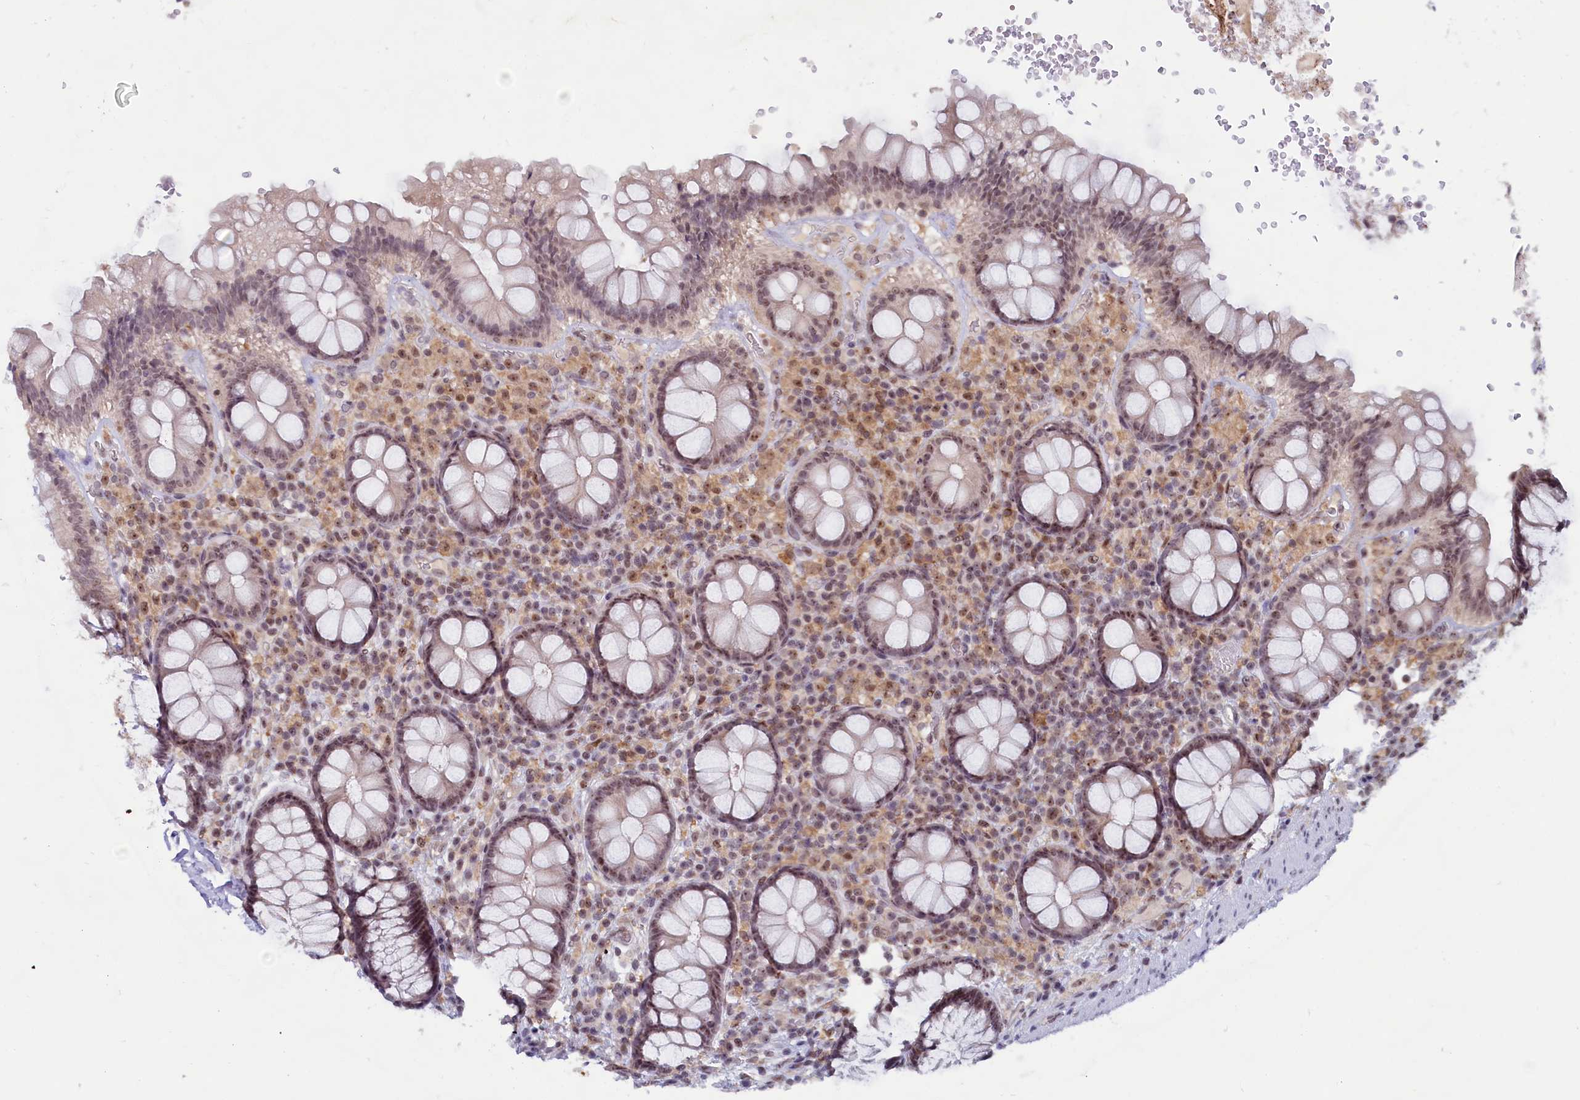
{"staining": {"intensity": "moderate", "quantity": "25%-75%", "location": "nuclear"}, "tissue": "rectum", "cell_type": "Glandular cells", "image_type": "normal", "snomed": [{"axis": "morphology", "description": "Normal tissue, NOS"}, {"axis": "topography", "description": "Rectum"}], "caption": "The histopathology image shows staining of unremarkable rectum, revealing moderate nuclear protein positivity (brown color) within glandular cells.", "gene": "C1D", "patient": {"sex": "male", "age": 83}}